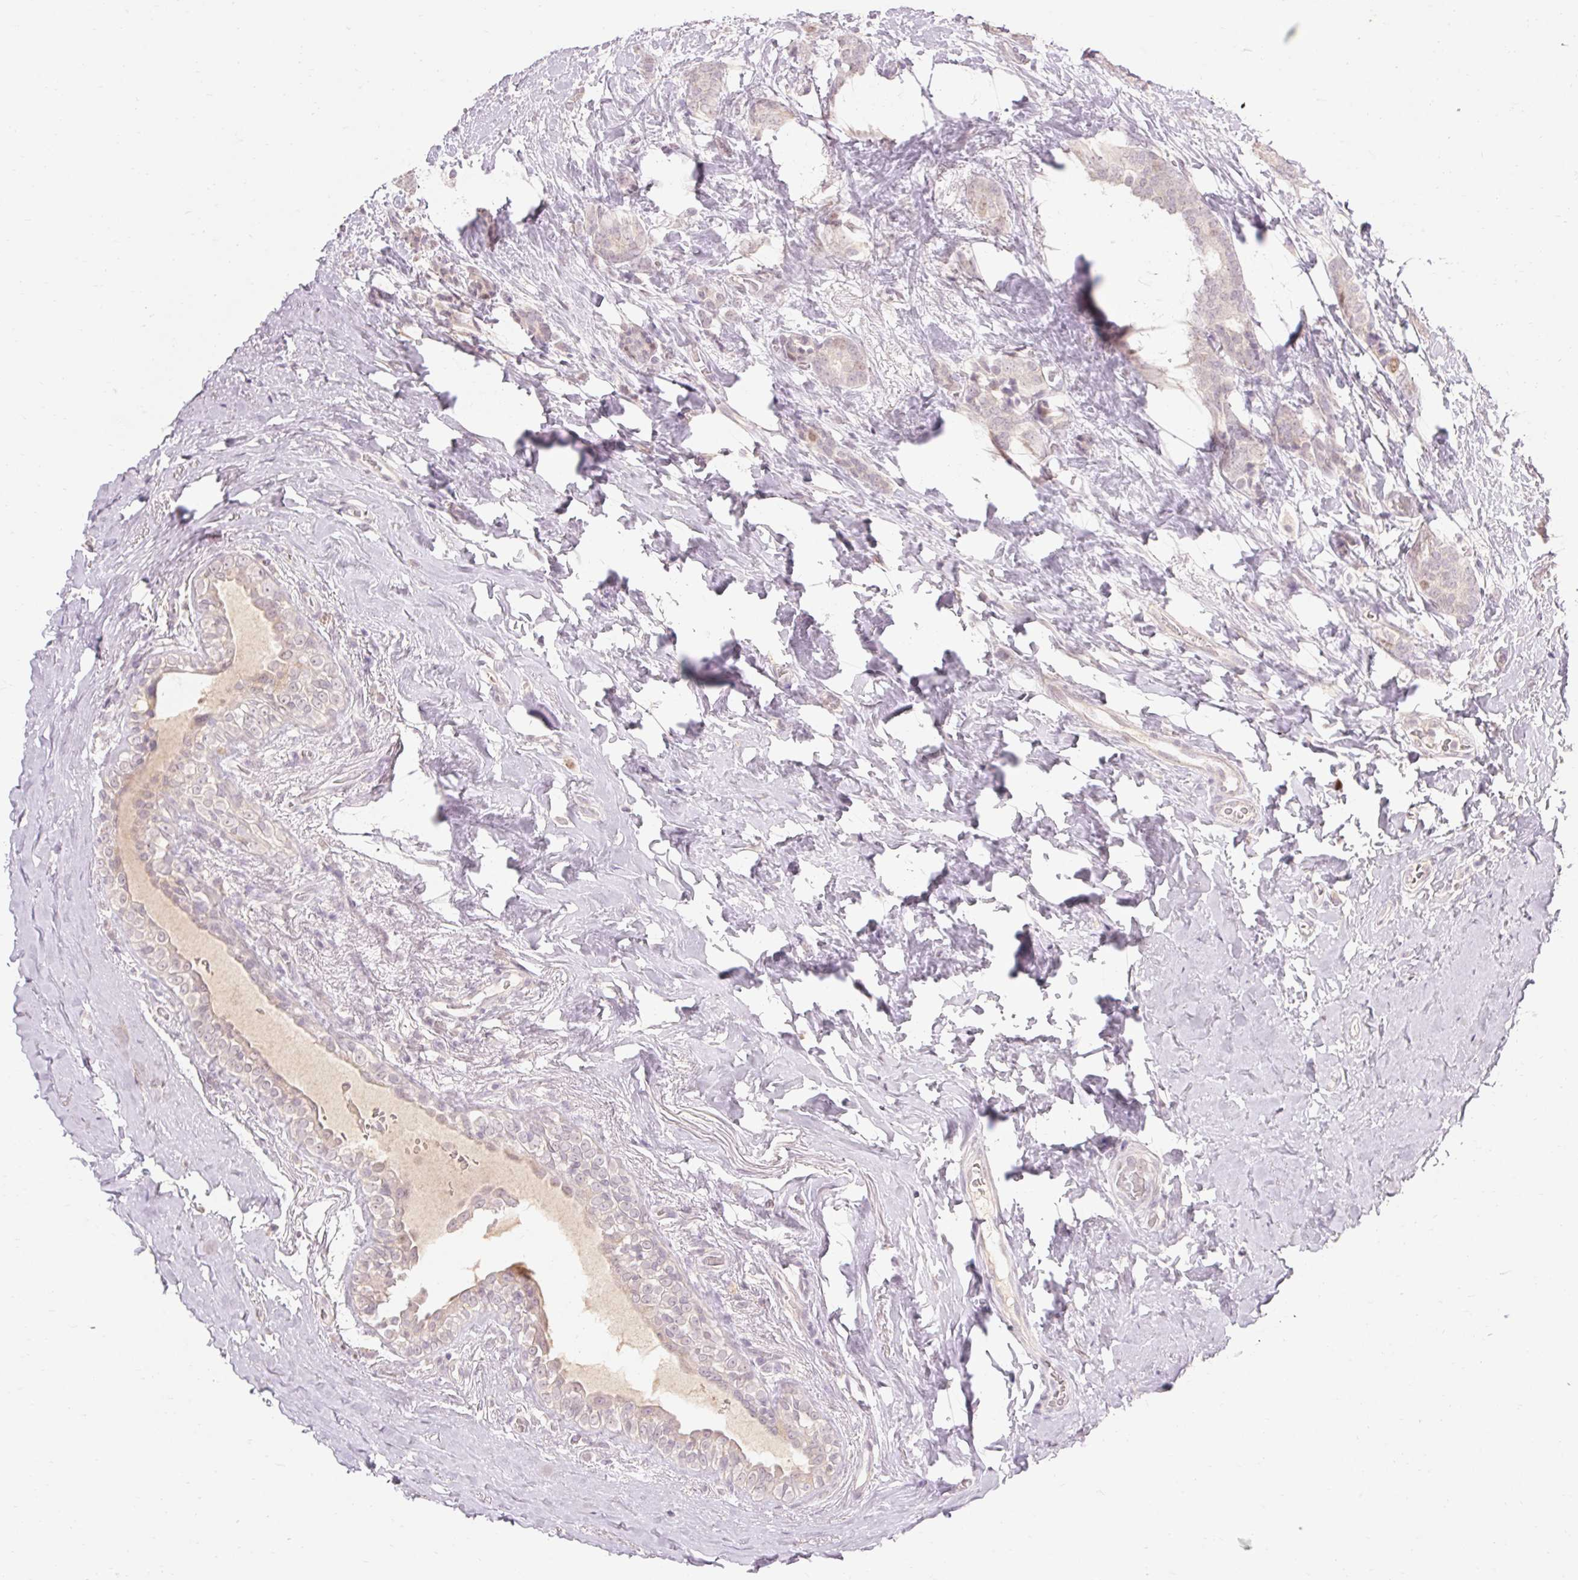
{"staining": {"intensity": "negative", "quantity": "none", "location": "none"}, "tissue": "breast cancer", "cell_type": "Tumor cells", "image_type": "cancer", "snomed": [{"axis": "morphology", "description": "Normal tissue, NOS"}, {"axis": "morphology", "description": "Duct carcinoma"}, {"axis": "topography", "description": "Breast"}], "caption": "This is an immunohistochemistry (IHC) histopathology image of breast cancer. There is no positivity in tumor cells.", "gene": "SKP2", "patient": {"sex": "female", "age": 77}}